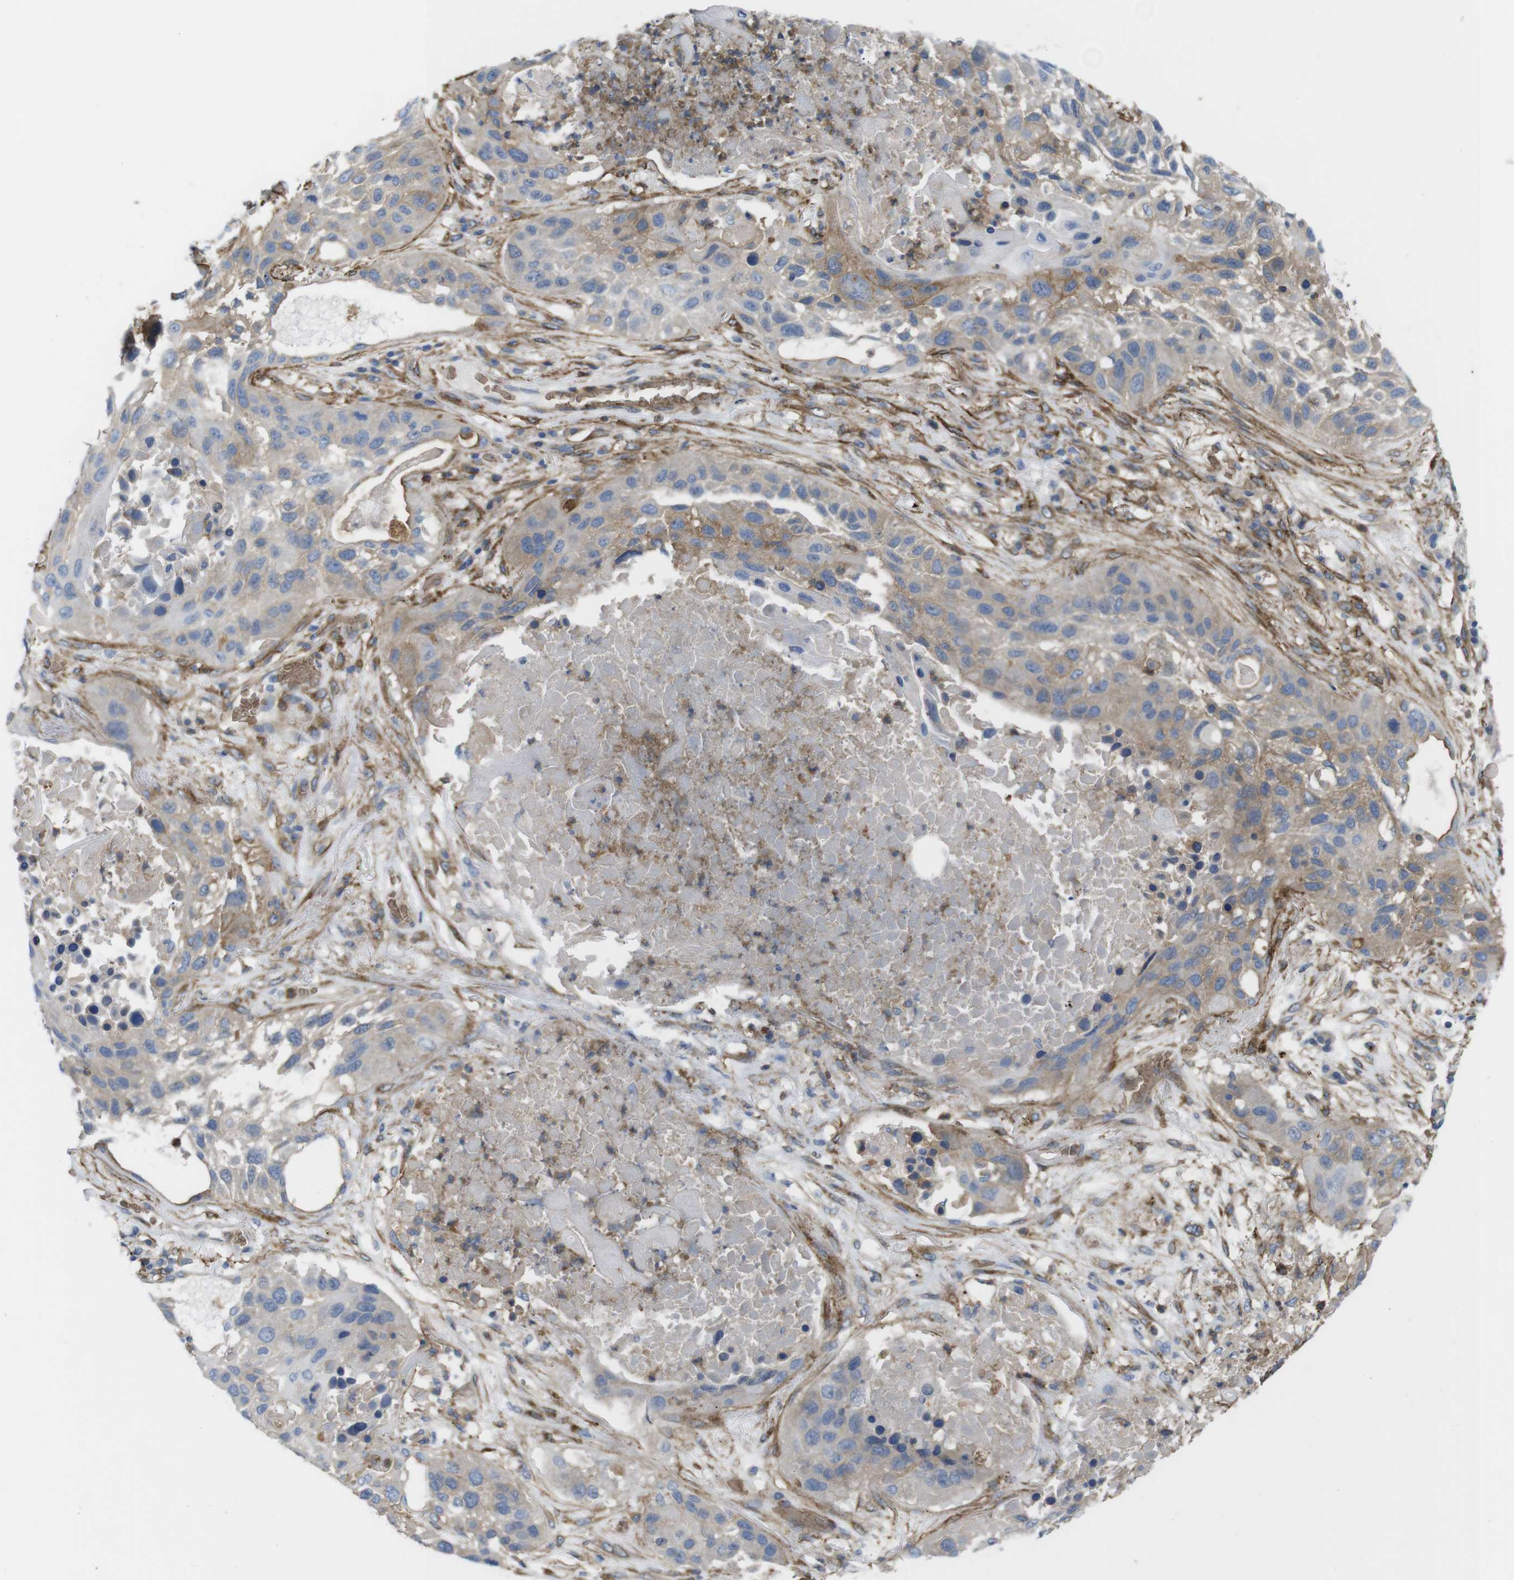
{"staining": {"intensity": "moderate", "quantity": "<25%", "location": "cytoplasmic/membranous"}, "tissue": "lung cancer", "cell_type": "Tumor cells", "image_type": "cancer", "snomed": [{"axis": "morphology", "description": "Squamous cell carcinoma, NOS"}, {"axis": "topography", "description": "Lung"}], "caption": "High-power microscopy captured an IHC image of lung cancer, revealing moderate cytoplasmic/membranous expression in approximately <25% of tumor cells. The protein of interest is shown in brown color, while the nuclei are stained blue.", "gene": "CYBRD1", "patient": {"sex": "male", "age": 57}}